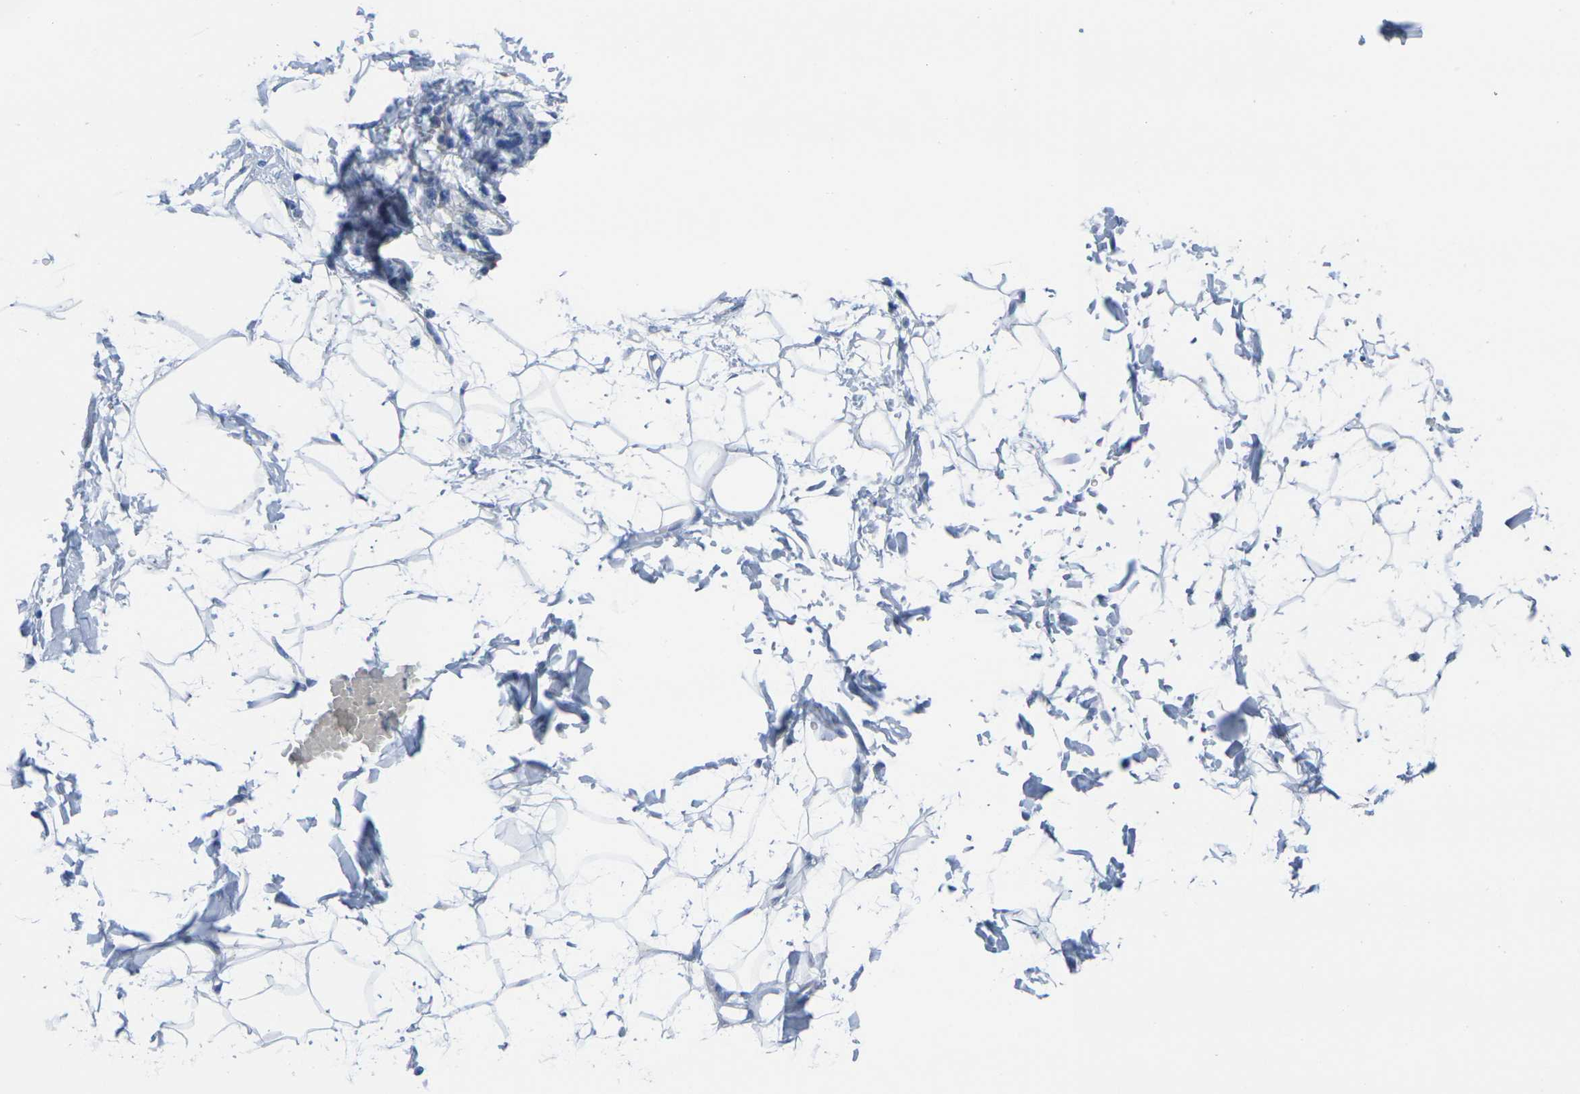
{"staining": {"intensity": "negative", "quantity": "none", "location": "none"}, "tissue": "adipose tissue", "cell_type": "Adipocytes", "image_type": "normal", "snomed": [{"axis": "morphology", "description": "Normal tissue, NOS"}, {"axis": "topography", "description": "Soft tissue"}], "caption": "Adipose tissue was stained to show a protein in brown. There is no significant staining in adipocytes. (Stains: DAB (3,3'-diaminobenzidine) immunohistochemistry with hematoxylin counter stain, Microscopy: brightfield microscopy at high magnification).", "gene": "CNN1", "patient": {"sex": "male", "age": 72}}